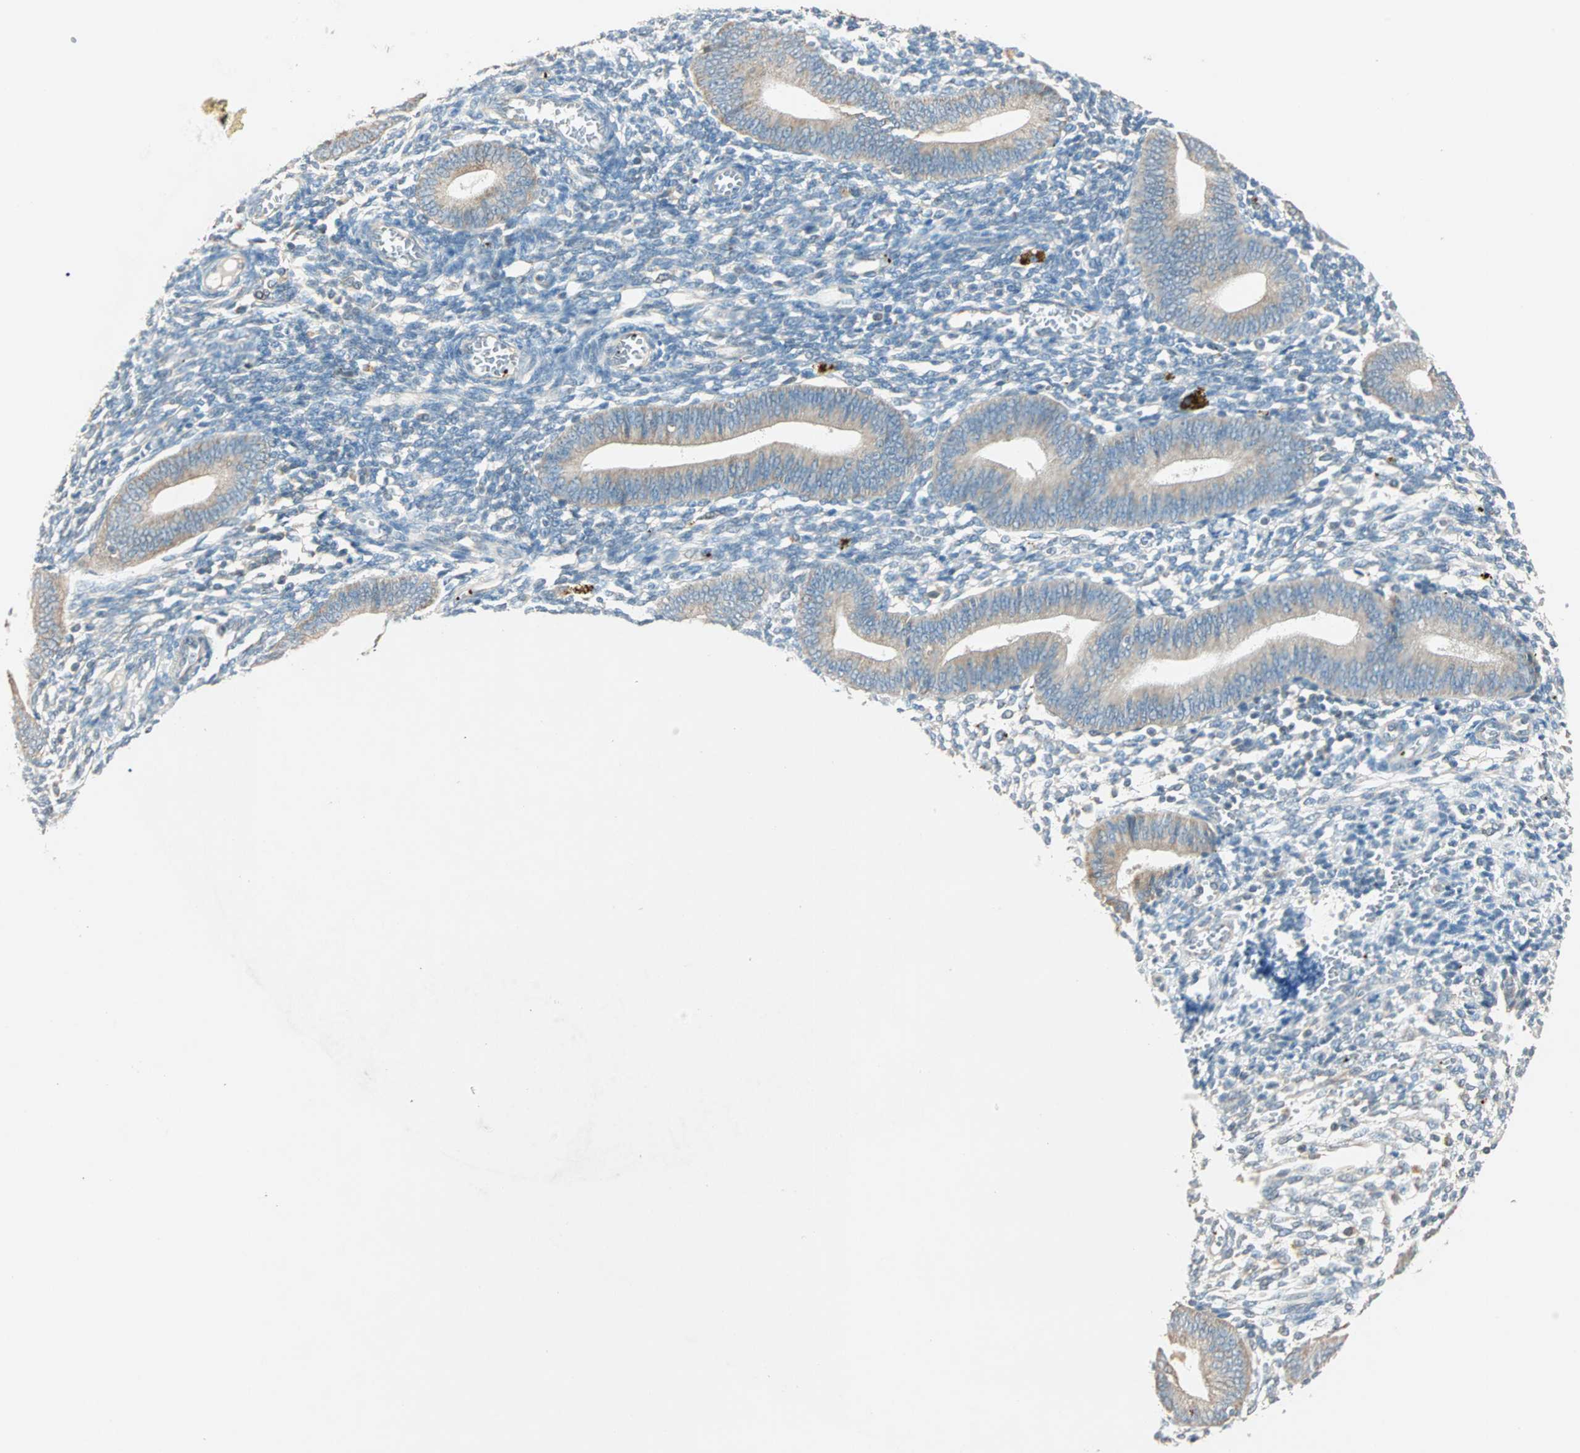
{"staining": {"intensity": "weak", "quantity": "<25%", "location": "cytoplasmic/membranous"}, "tissue": "endometrium", "cell_type": "Cells in endometrial stroma", "image_type": "normal", "snomed": [{"axis": "morphology", "description": "Normal tissue, NOS"}, {"axis": "topography", "description": "Uterus"}, {"axis": "topography", "description": "Endometrium"}], "caption": "High power microscopy micrograph of an immunohistochemistry histopathology image of unremarkable endometrium, revealing no significant expression in cells in endometrial stroma. Brightfield microscopy of immunohistochemistry (IHC) stained with DAB (brown) and hematoxylin (blue), captured at high magnification.", "gene": "RAD18", "patient": {"sex": "female", "age": 33}}